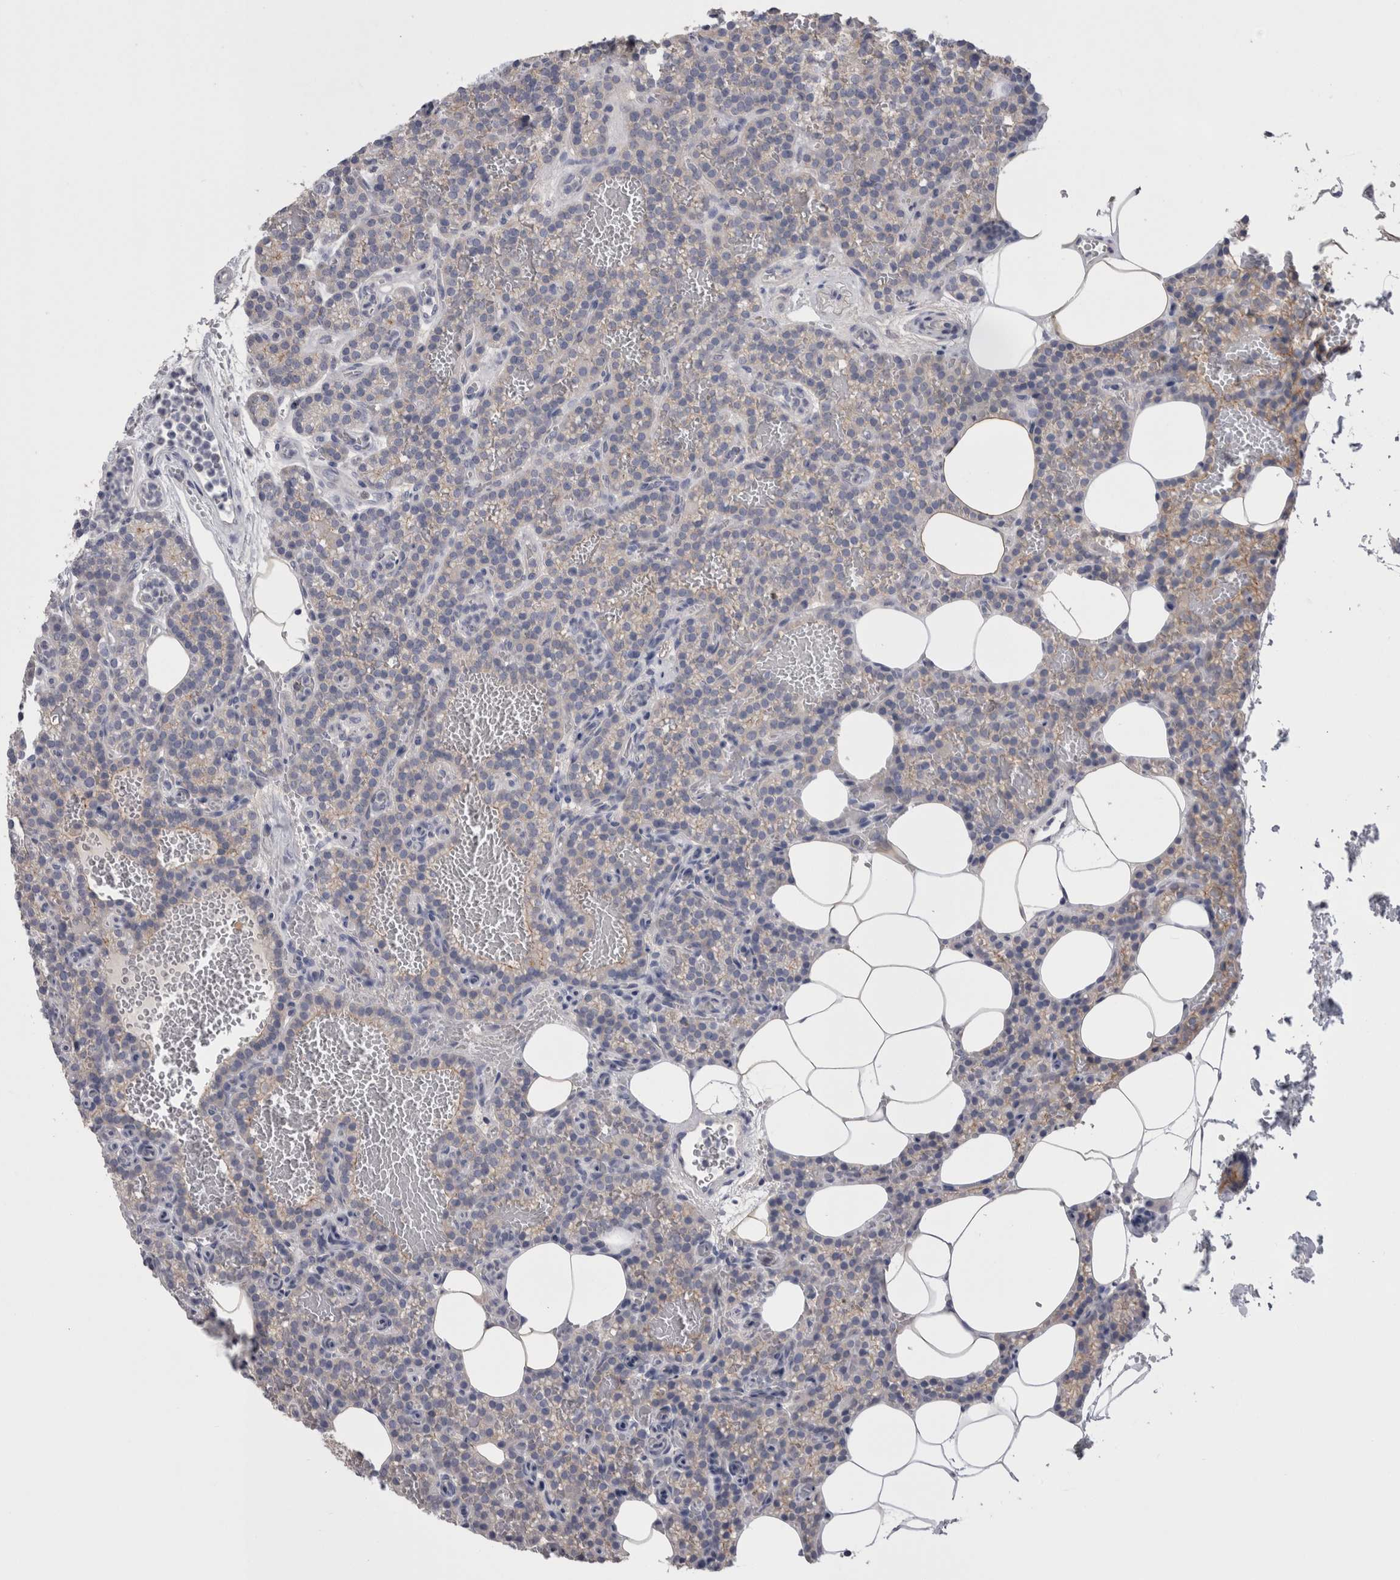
{"staining": {"intensity": "moderate", "quantity": "<25%", "location": "cytoplasmic/membranous"}, "tissue": "parathyroid gland", "cell_type": "Glandular cells", "image_type": "normal", "snomed": [{"axis": "morphology", "description": "Normal tissue, NOS"}, {"axis": "topography", "description": "Parathyroid gland"}], "caption": "The histopathology image reveals staining of unremarkable parathyroid gland, revealing moderate cytoplasmic/membranous protein positivity (brown color) within glandular cells. (DAB IHC, brown staining for protein, blue staining for nuclei).", "gene": "NECTIN2", "patient": {"sex": "male", "age": 58}}